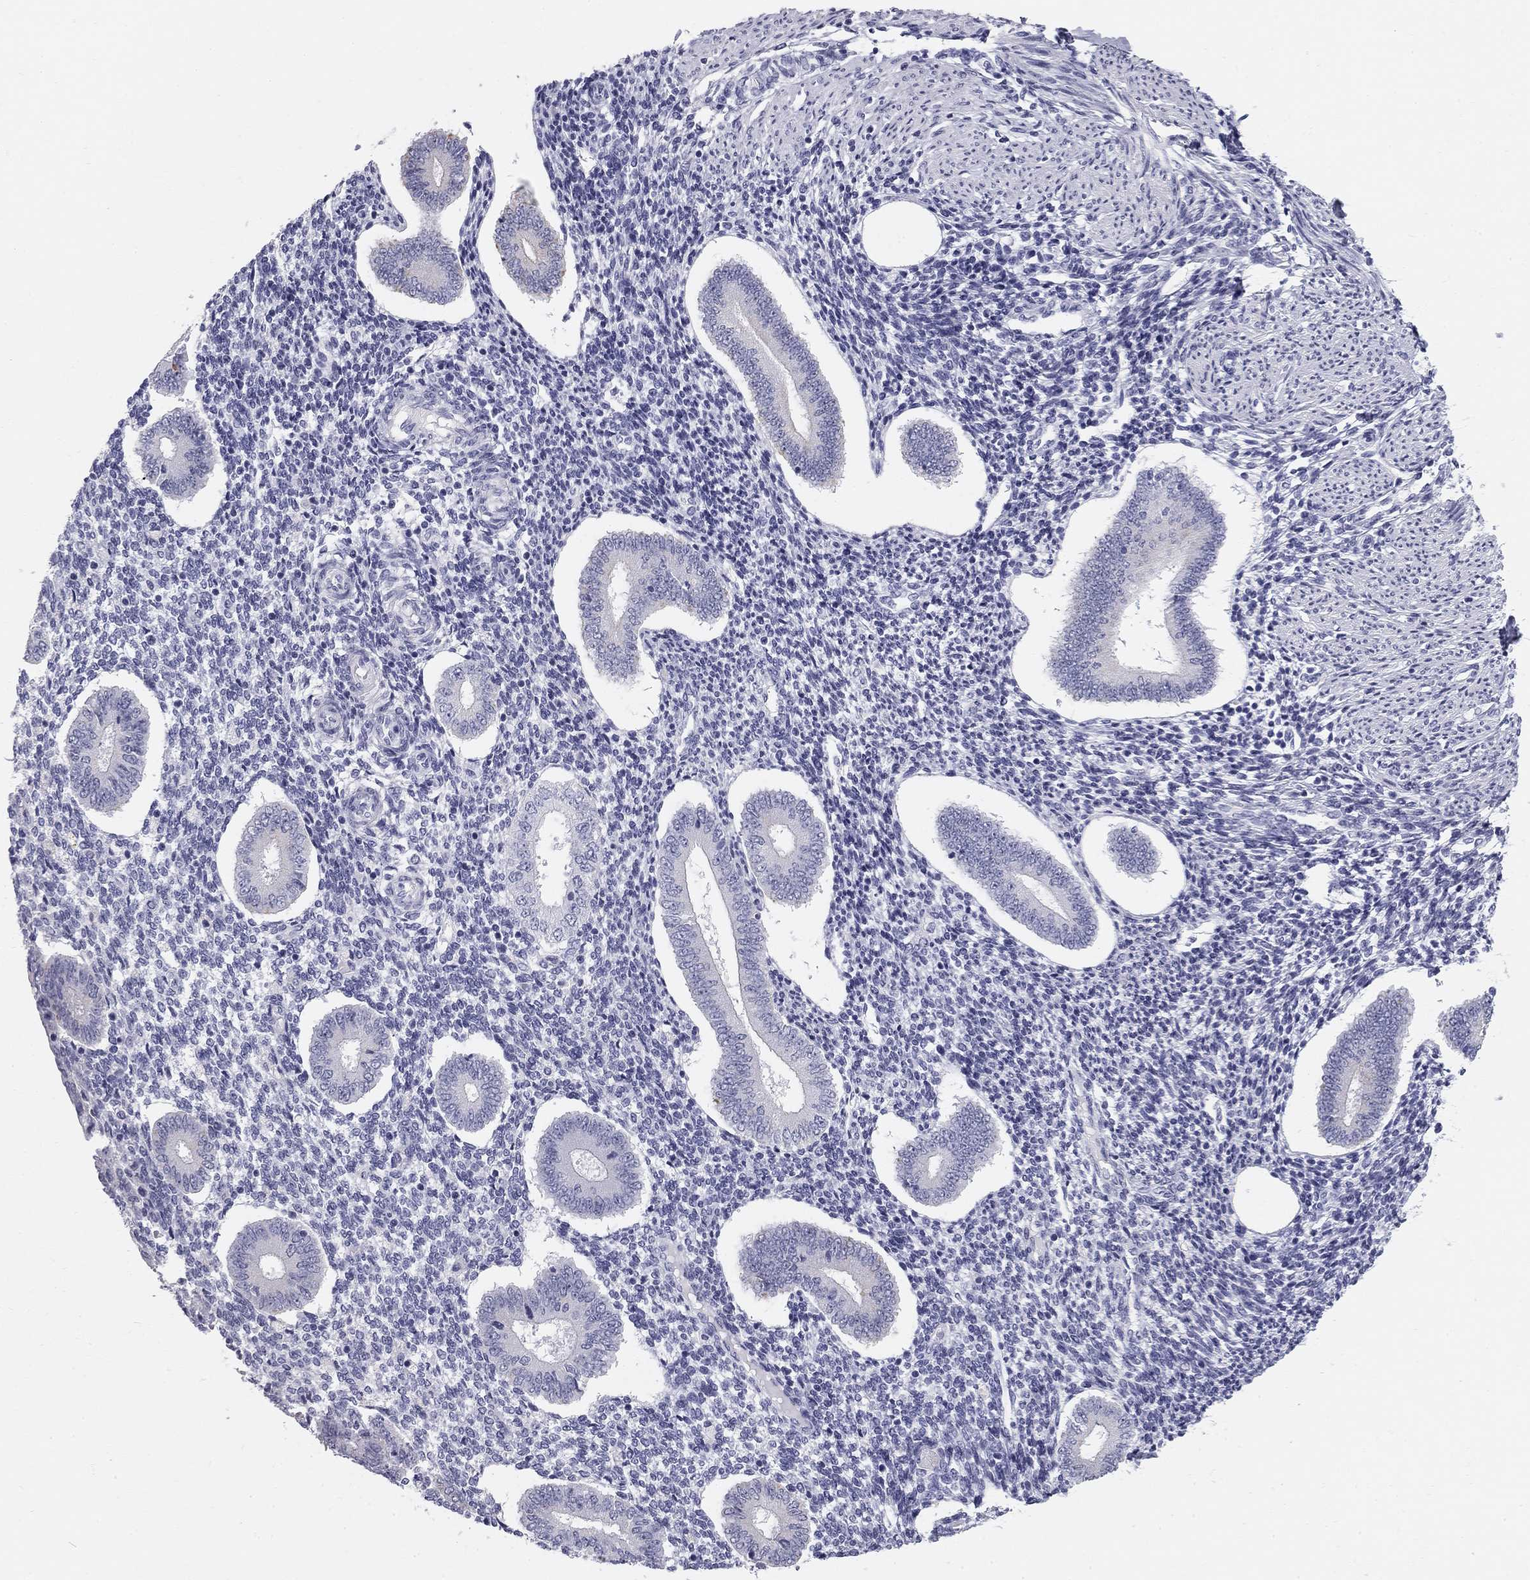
{"staining": {"intensity": "negative", "quantity": "none", "location": "none"}, "tissue": "endometrium", "cell_type": "Cells in endometrial stroma", "image_type": "normal", "snomed": [{"axis": "morphology", "description": "Normal tissue, NOS"}, {"axis": "topography", "description": "Endometrium"}], "caption": "Immunohistochemistry (IHC) micrograph of unremarkable endometrium stained for a protein (brown), which demonstrates no expression in cells in endometrial stroma.", "gene": "SULT2B1", "patient": {"sex": "female", "age": 40}}